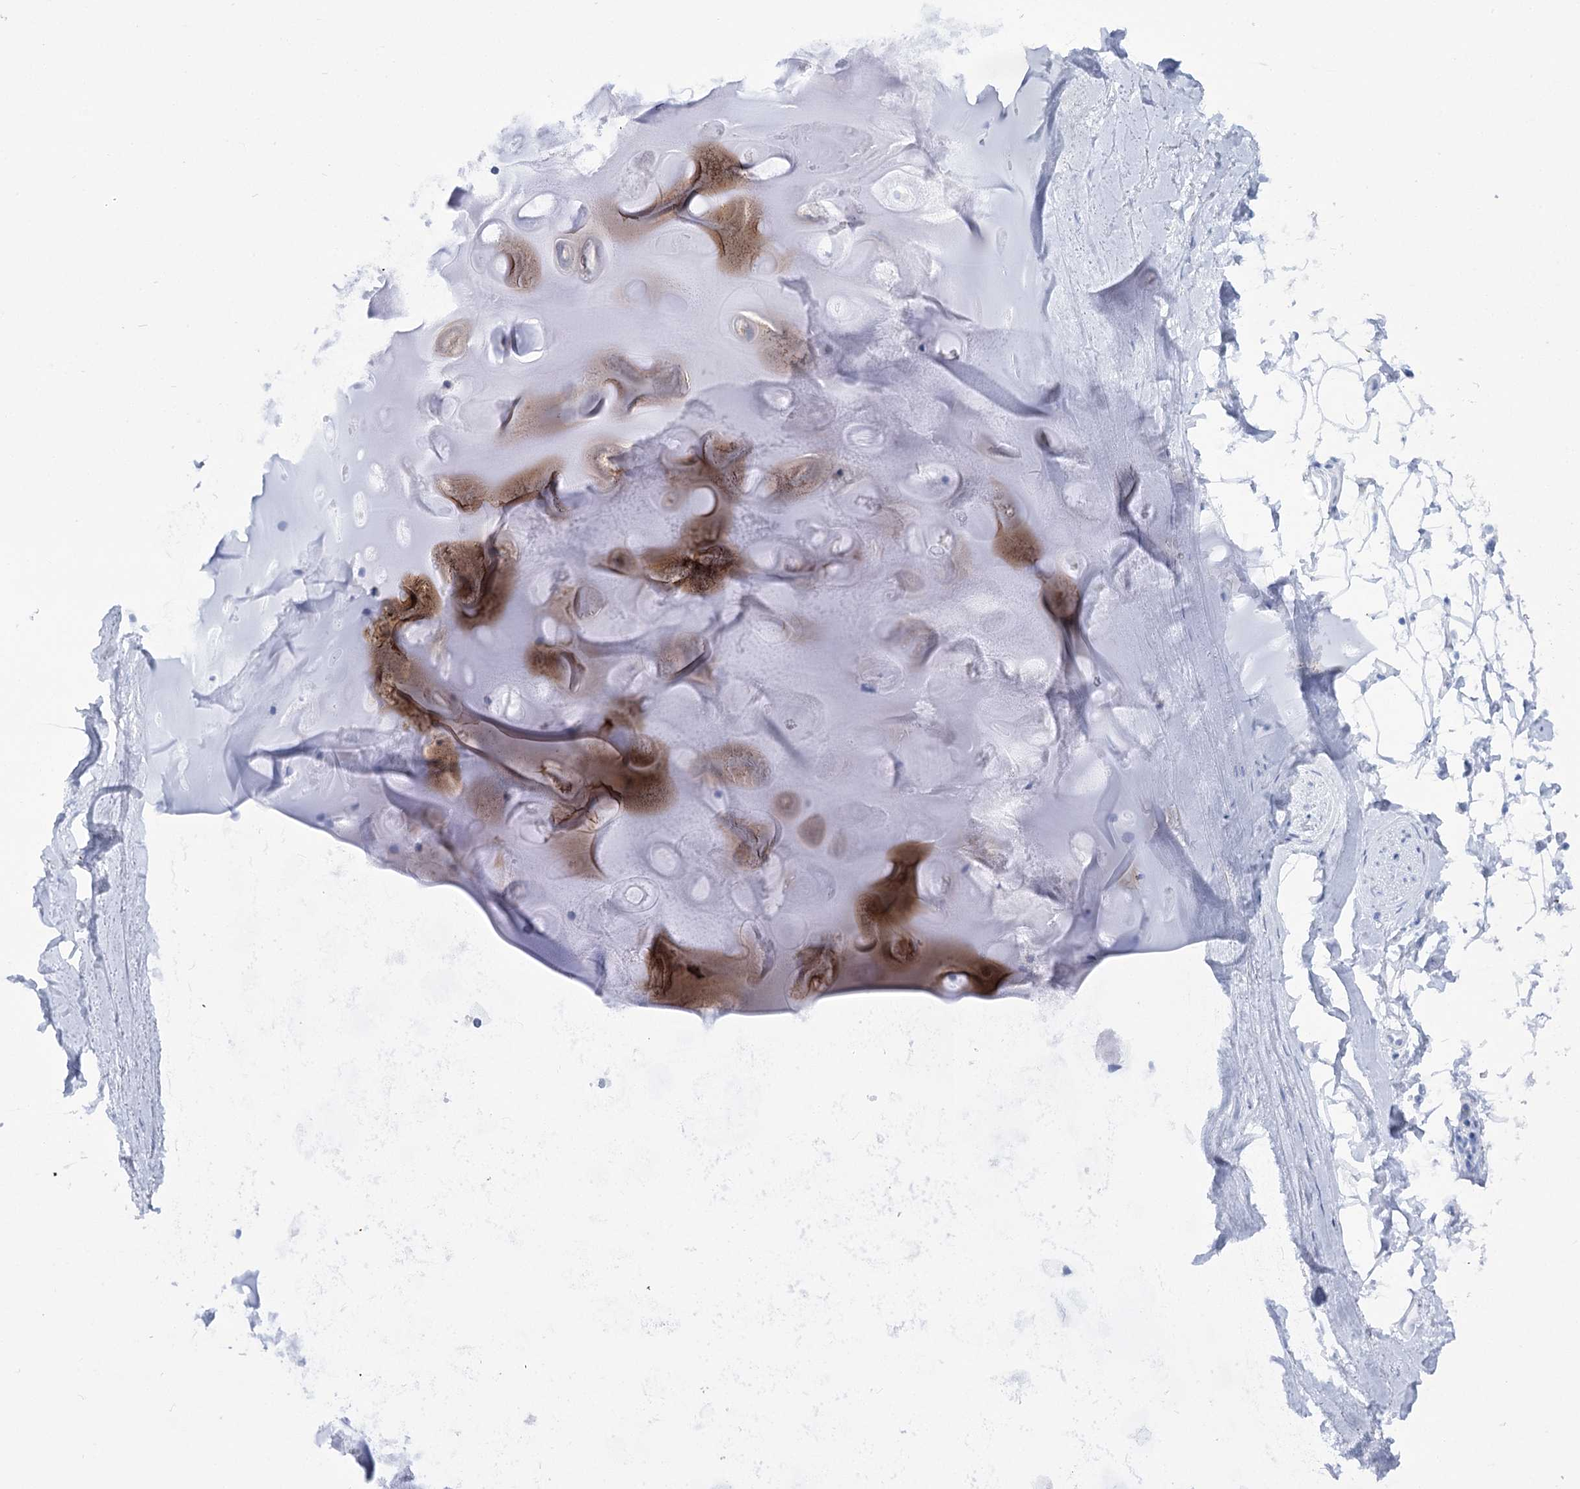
{"staining": {"intensity": "negative", "quantity": "none", "location": "none"}, "tissue": "adipose tissue", "cell_type": "Adipocytes", "image_type": "normal", "snomed": [{"axis": "morphology", "description": "Normal tissue, NOS"}, {"axis": "topography", "description": "Cartilage tissue"}, {"axis": "topography", "description": "Bronchus"}], "caption": "Adipocytes show no significant positivity in unremarkable adipose tissue. (IHC, brightfield microscopy, high magnification).", "gene": "SIAE", "patient": {"sex": "female", "age": 73}}